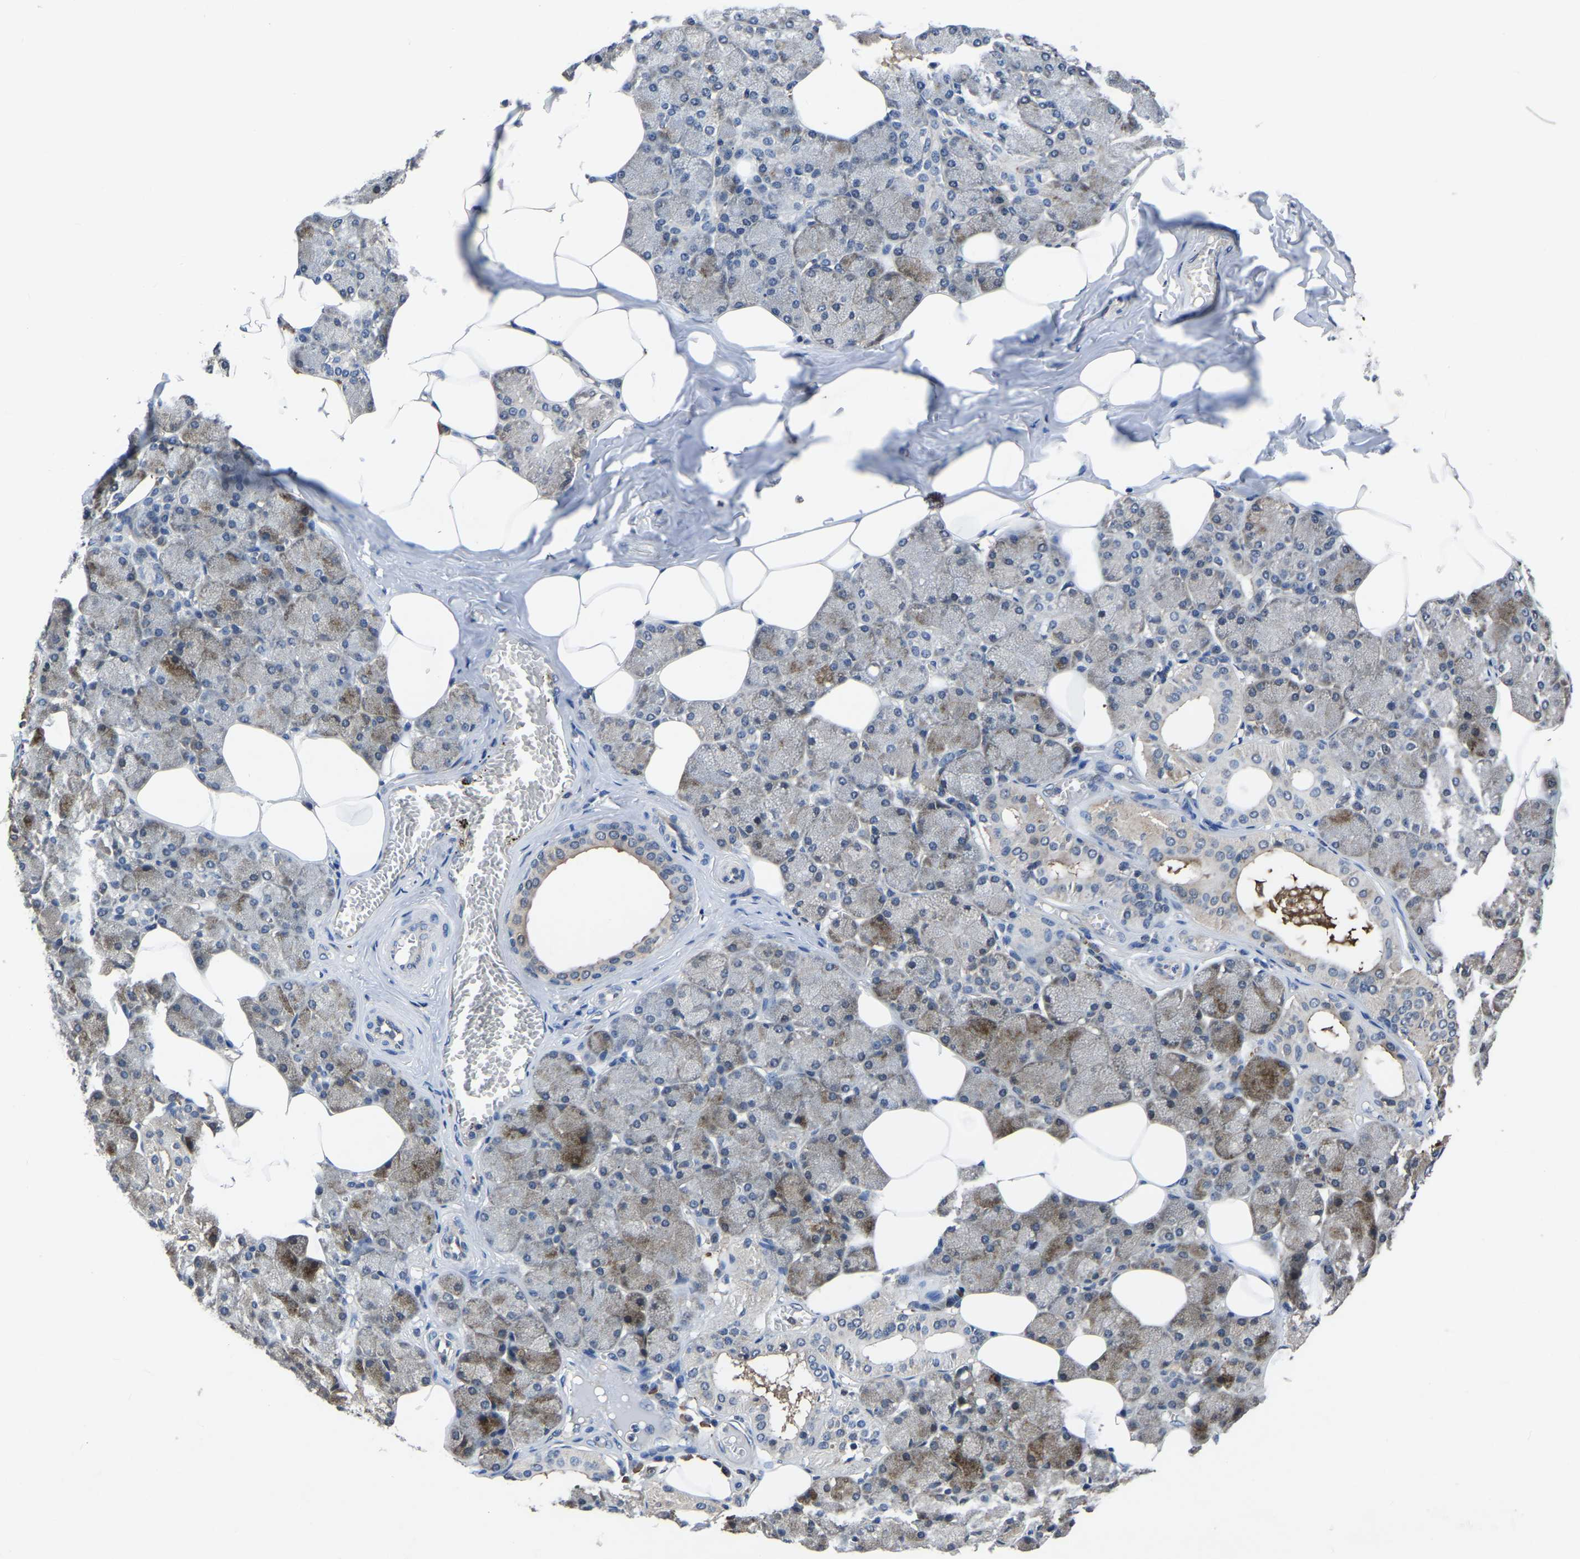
{"staining": {"intensity": "moderate", "quantity": "25%-75%", "location": "cytoplasmic/membranous"}, "tissue": "salivary gland", "cell_type": "Glandular cells", "image_type": "normal", "snomed": [{"axis": "morphology", "description": "Normal tissue, NOS"}, {"axis": "topography", "description": "Salivary gland"}], "caption": "Salivary gland was stained to show a protein in brown. There is medium levels of moderate cytoplasmic/membranous staining in about 25%-75% of glandular cells. (IHC, brightfield microscopy, high magnification).", "gene": "FGD5", "patient": {"sex": "male", "age": 62}}